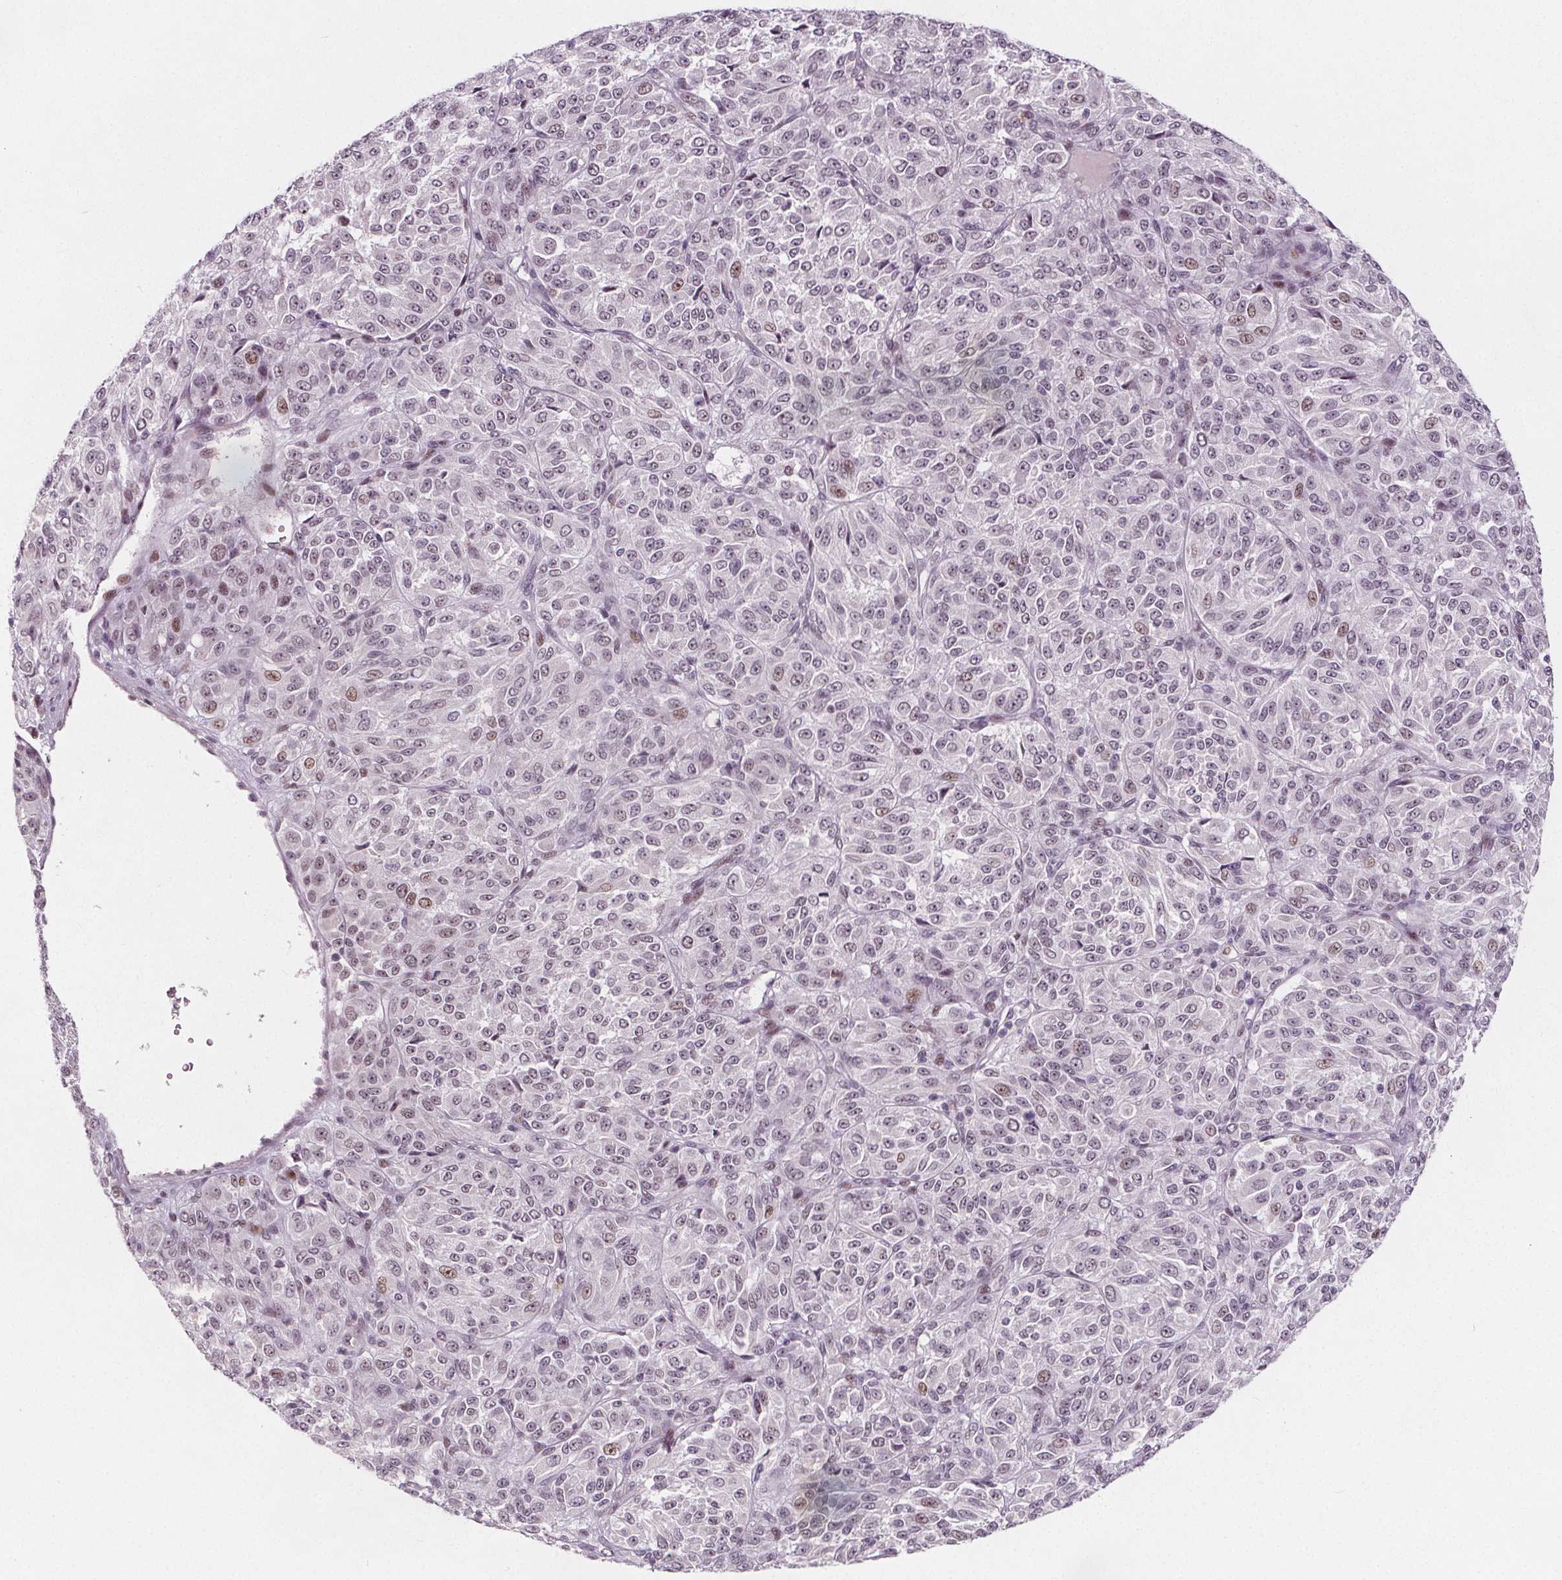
{"staining": {"intensity": "moderate", "quantity": "25%-75%", "location": "nuclear"}, "tissue": "melanoma", "cell_type": "Tumor cells", "image_type": "cancer", "snomed": [{"axis": "morphology", "description": "Malignant melanoma, Metastatic site"}, {"axis": "topography", "description": "Brain"}], "caption": "Protein positivity by immunohistochemistry (IHC) exhibits moderate nuclear staining in approximately 25%-75% of tumor cells in malignant melanoma (metastatic site).", "gene": "TAF6L", "patient": {"sex": "female", "age": 56}}